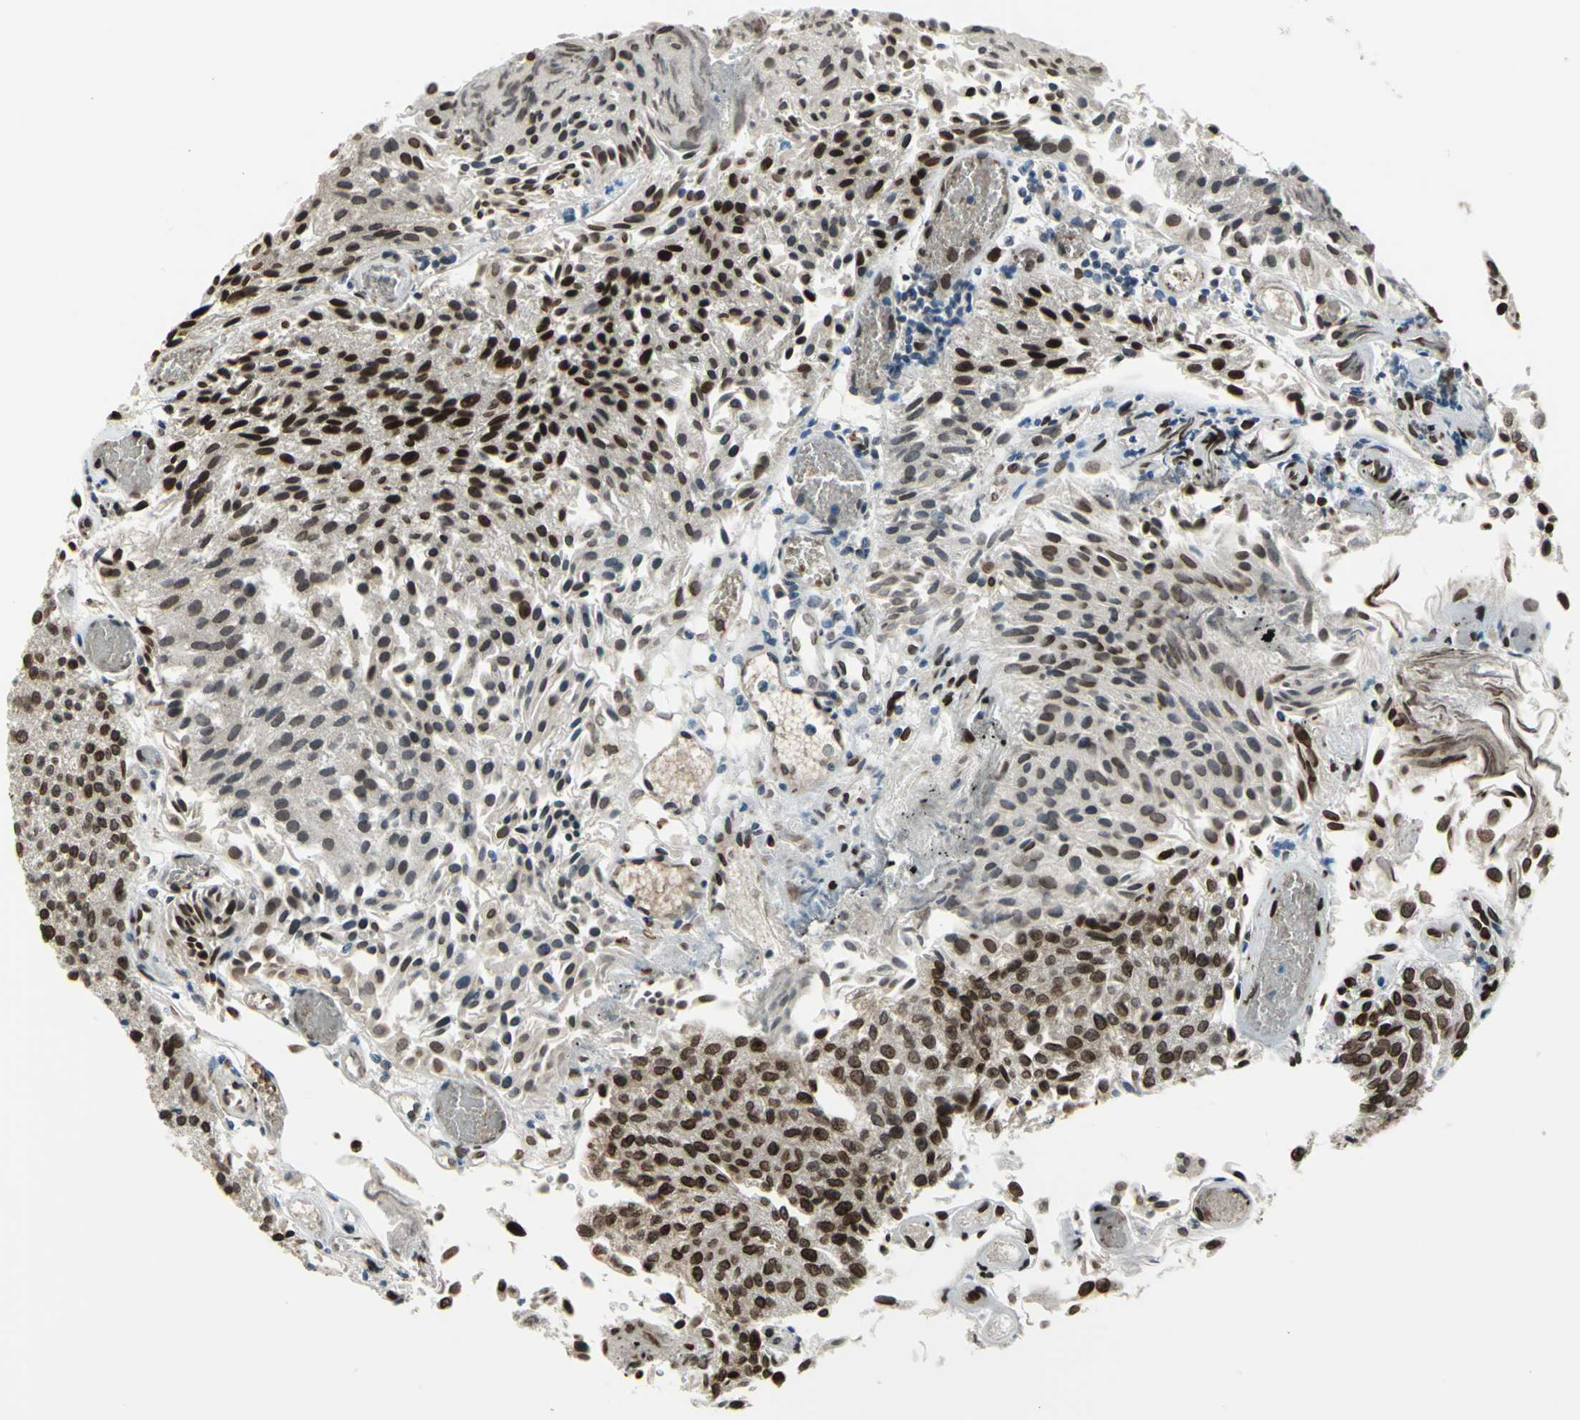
{"staining": {"intensity": "strong", "quantity": ">75%", "location": "cytoplasmic/membranous,nuclear"}, "tissue": "urothelial cancer", "cell_type": "Tumor cells", "image_type": "cancer", "snomed": [{"axis": "morphology", "description": "Urothelial carcinoma, Low grade"}, {"axis": "topography", "description": "Urinary bladder"}], "caption": "A histopathology image showing strong cytoplasmic/membranous and nuclear expression in approximately >75% of tumor cells in urothelial cancer, as visualized by brown immunohistochemical staining.", "gene": "ISY1", "patient": {"sex": "male", "age": 86}}